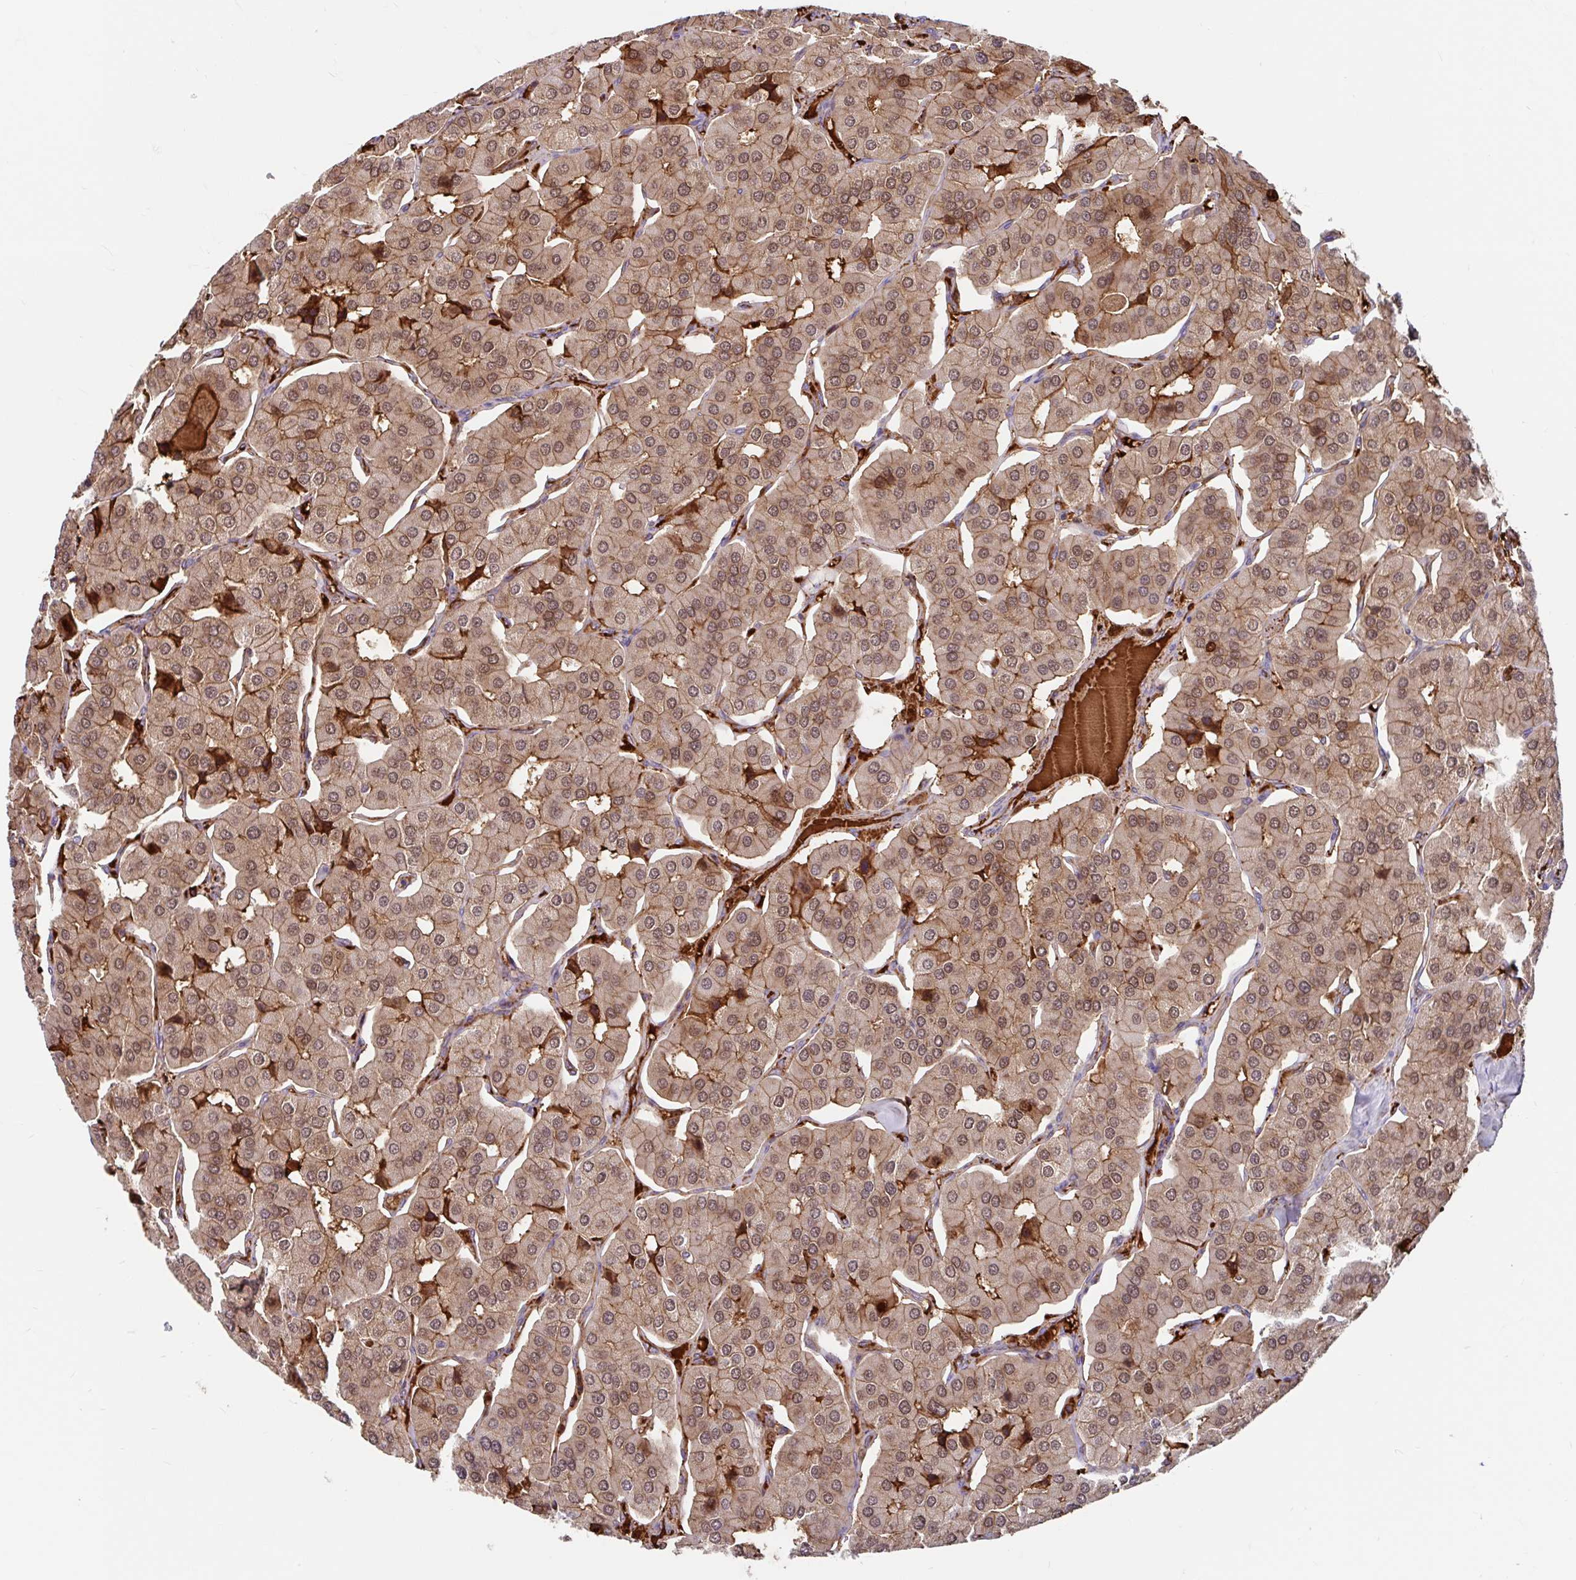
{"staining": {"intensity": "moderate", "quantity": ">75%", "location": "cytoplasmic/membranous,nuclear"}, "tissue": "parathyroid gland", "cell_type": "Glandular cells", "image_type": "normal", "snomed": [{"axis": "morphology", "description": "Normal tissue, NOS"}, {"axis": "morphology", "description": "Adenoma, NOS"}, {"axis": "topography", "description": "Parathyroid gland"}], "caption": "Moderate cytoplasmic/membranous,nuclear staining for a protein is identified in approximately >75% of glandular cells of normal parathyroid gland using immunohistochemistry.", "gene": "BLVRA", "patient": {"sex": "female", "age": 86}}